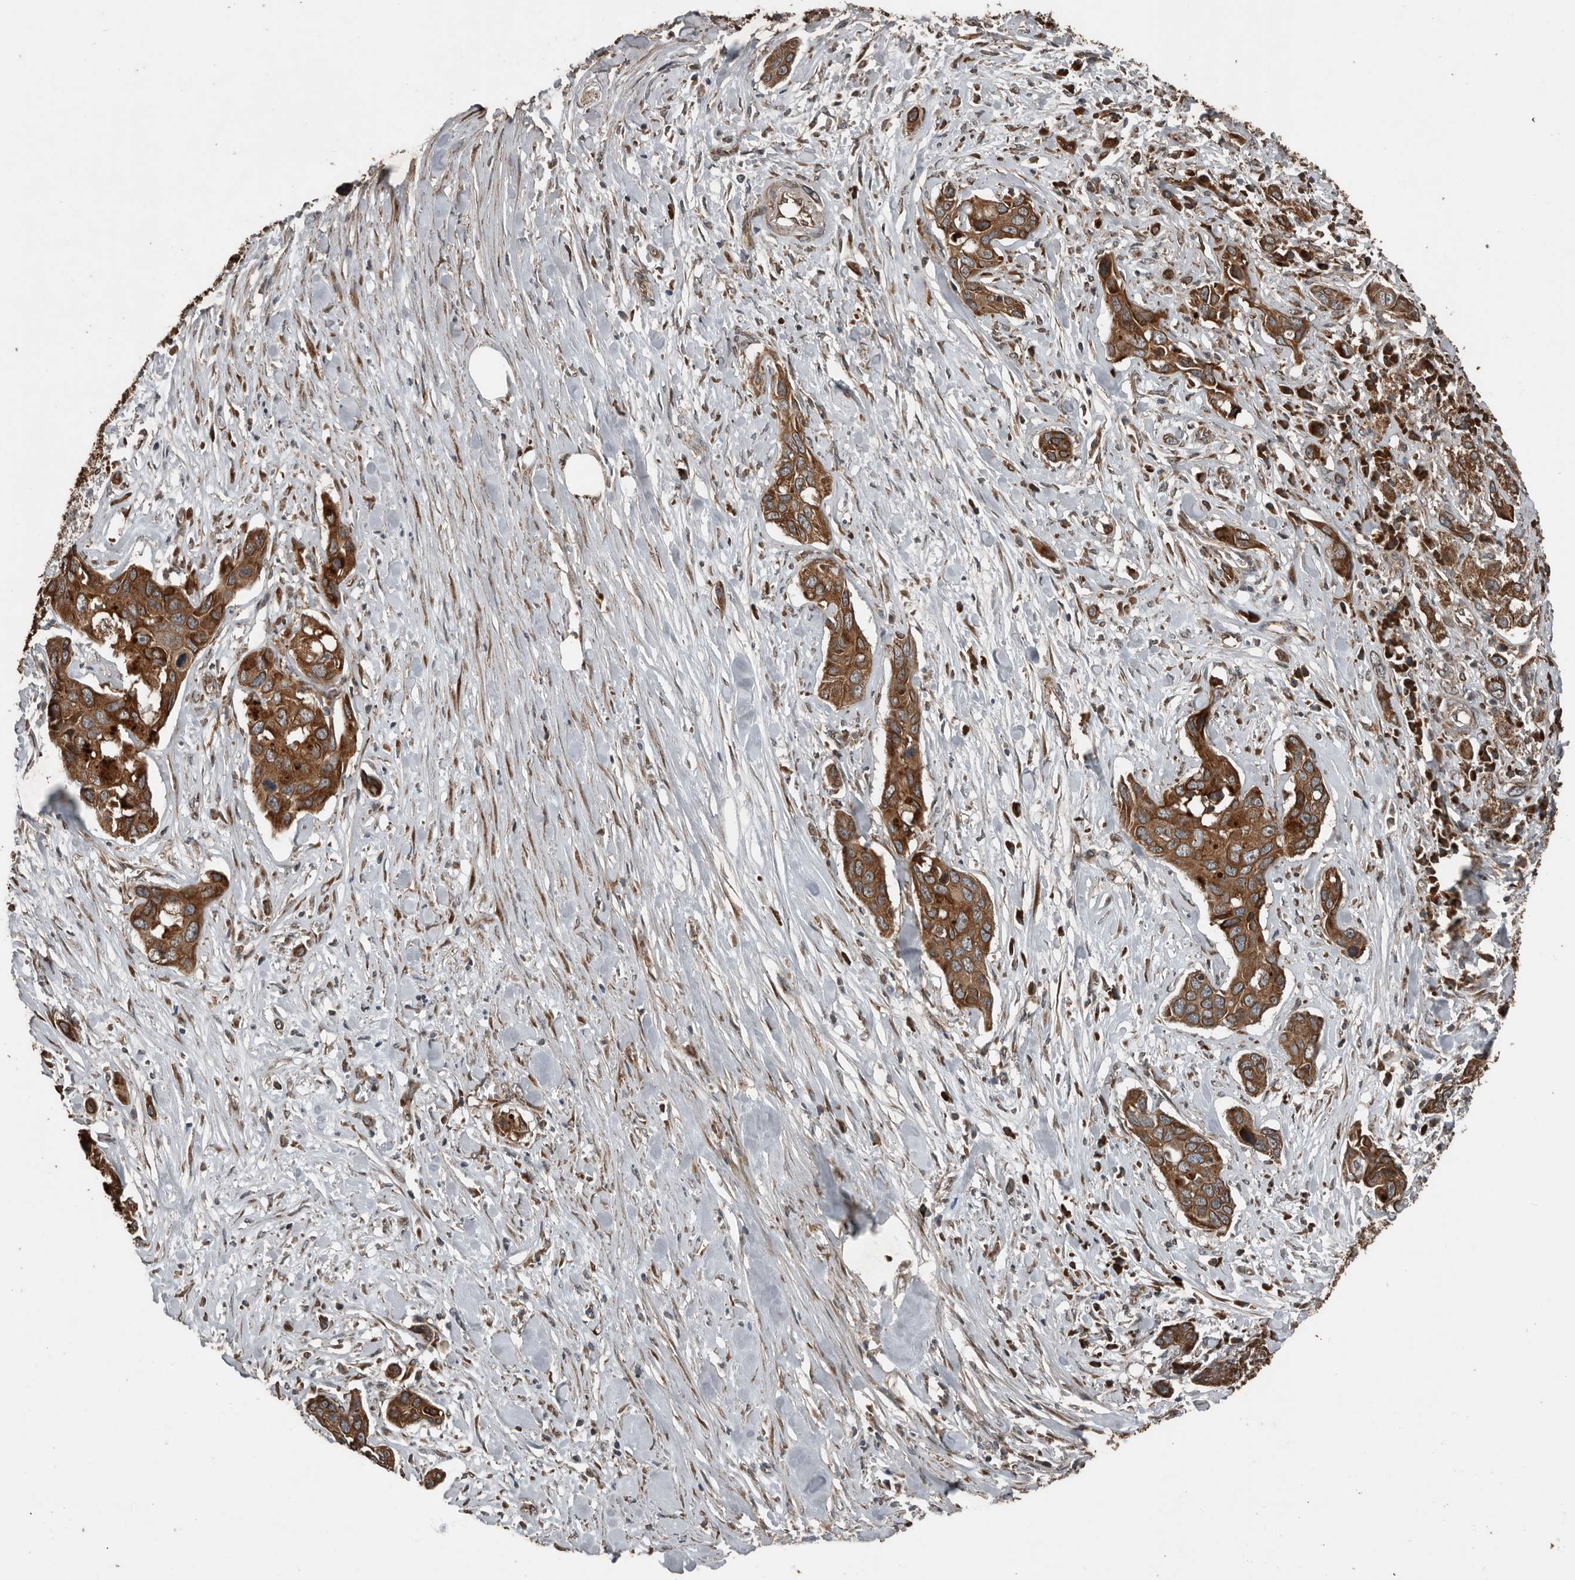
{"staining": {"intensity": "strong", "quantity": ">75%", "location": "cytoplasmic/membranous"}, "tissue": "pancreatic cancer", "cell_type": "Tumor cells", "image_type": "cancer", "snomed": [{"axis": "morphology", "description": "Adenocarcinoma, NOS"}, {"axis": "topography", "description": "Pancreas"}], "caption": "Tumor cells demonstrate high levels of strong cytoplasmic/membranous positivity in about >75% of cells in pancreatic cancer (adenocarcinoma).", "gene": "RNF207", "patient": {"sex": "female", "age": 60}}